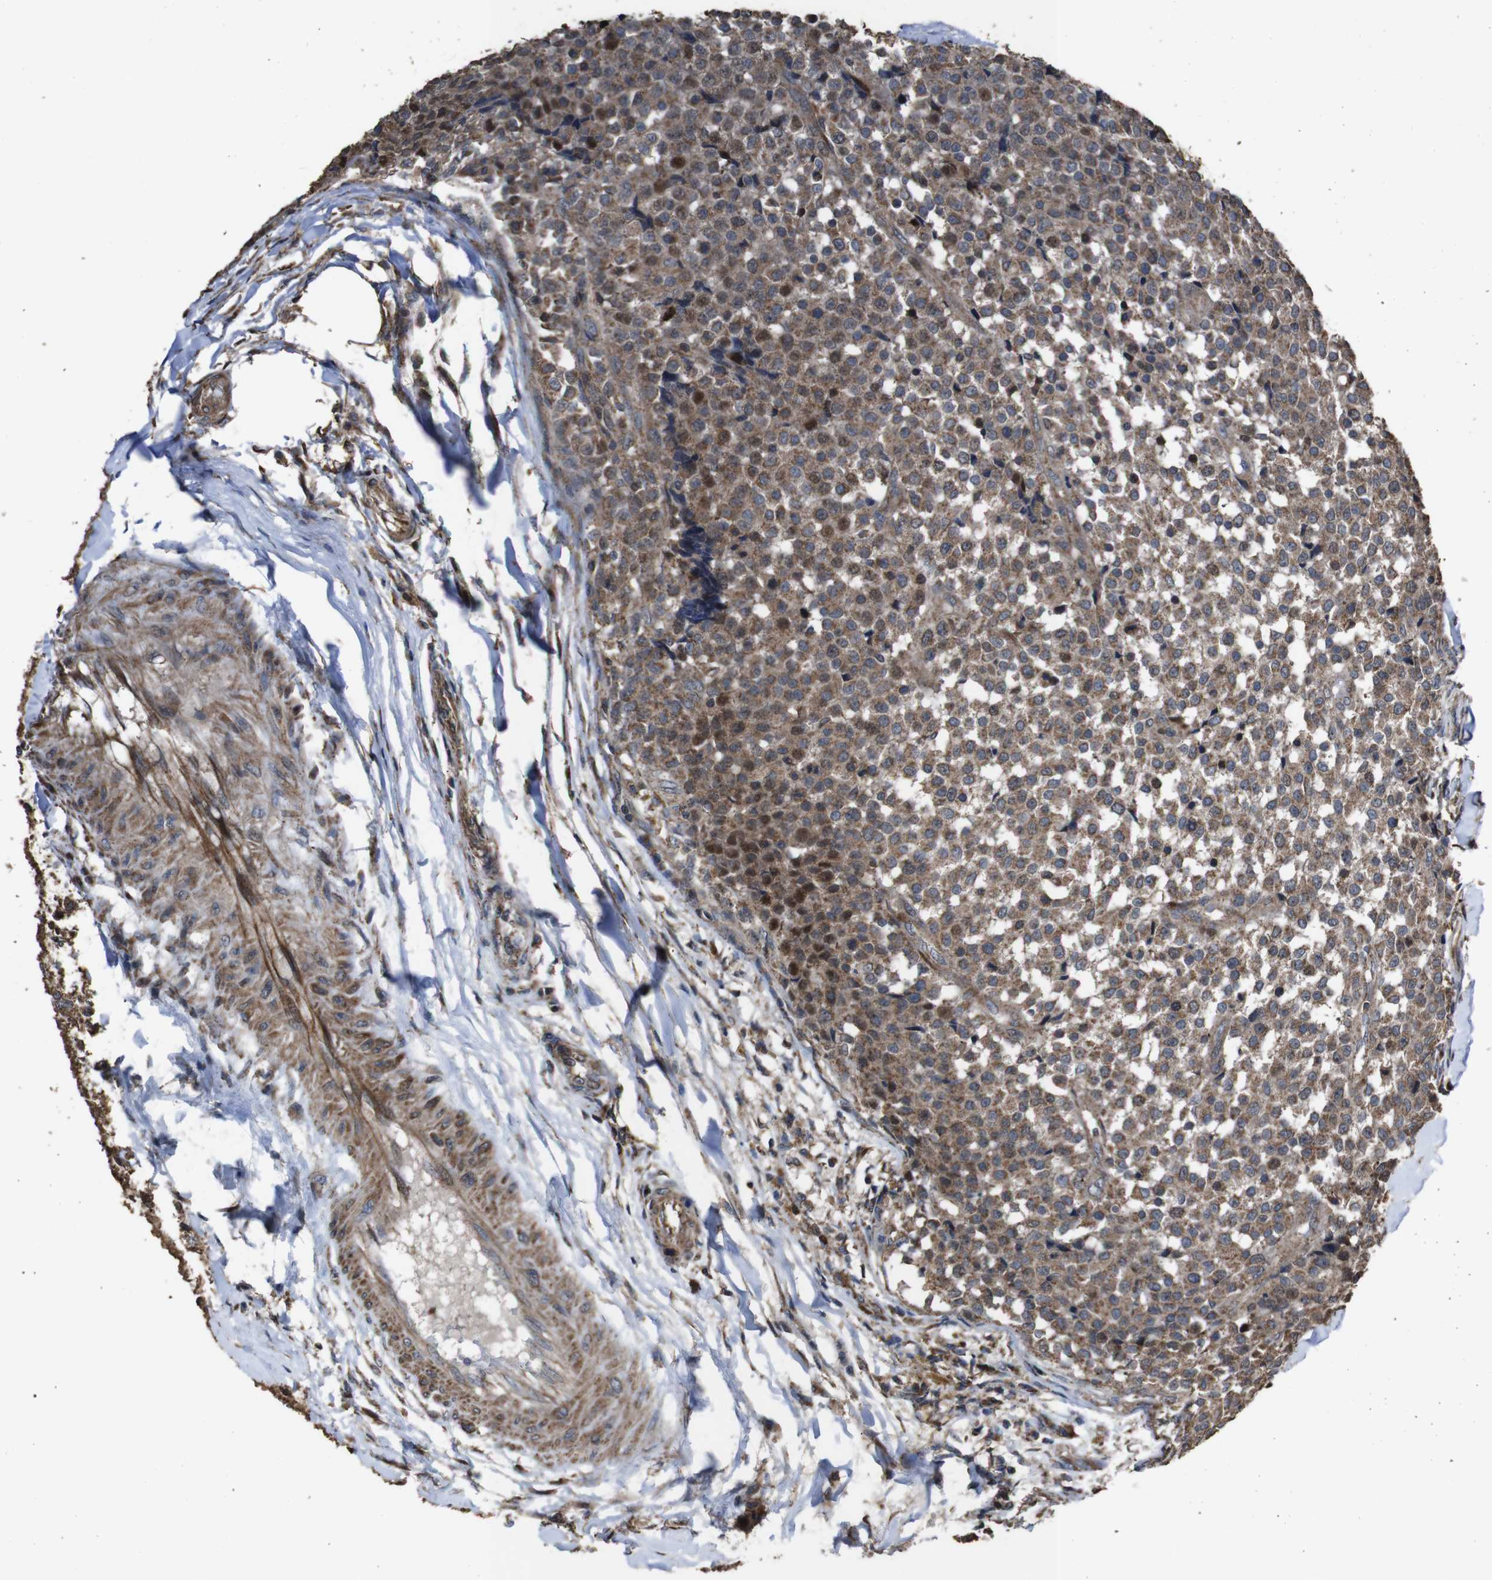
{"staining": {"intensity": "moderate", "quantity": ">75%", "location": "cytoplasmic/membranous"}, "tissue": "testis cancer", "cell_type": "Tumor cells", "image_type": "cancer", "snomed": [{"axis": "morphology", "description": "Seminoma, NOS"}, {"axis": "topography", "description": "Testis"}], "caption": "Seminoma (testis) was stained to show a protein in brown. There is medium levels of moderate cytoplasmic/membranous positivity in approximately >75% of tumor cells.", "gene": "SNN", "patient": {"sex": "male", "age": 59}}